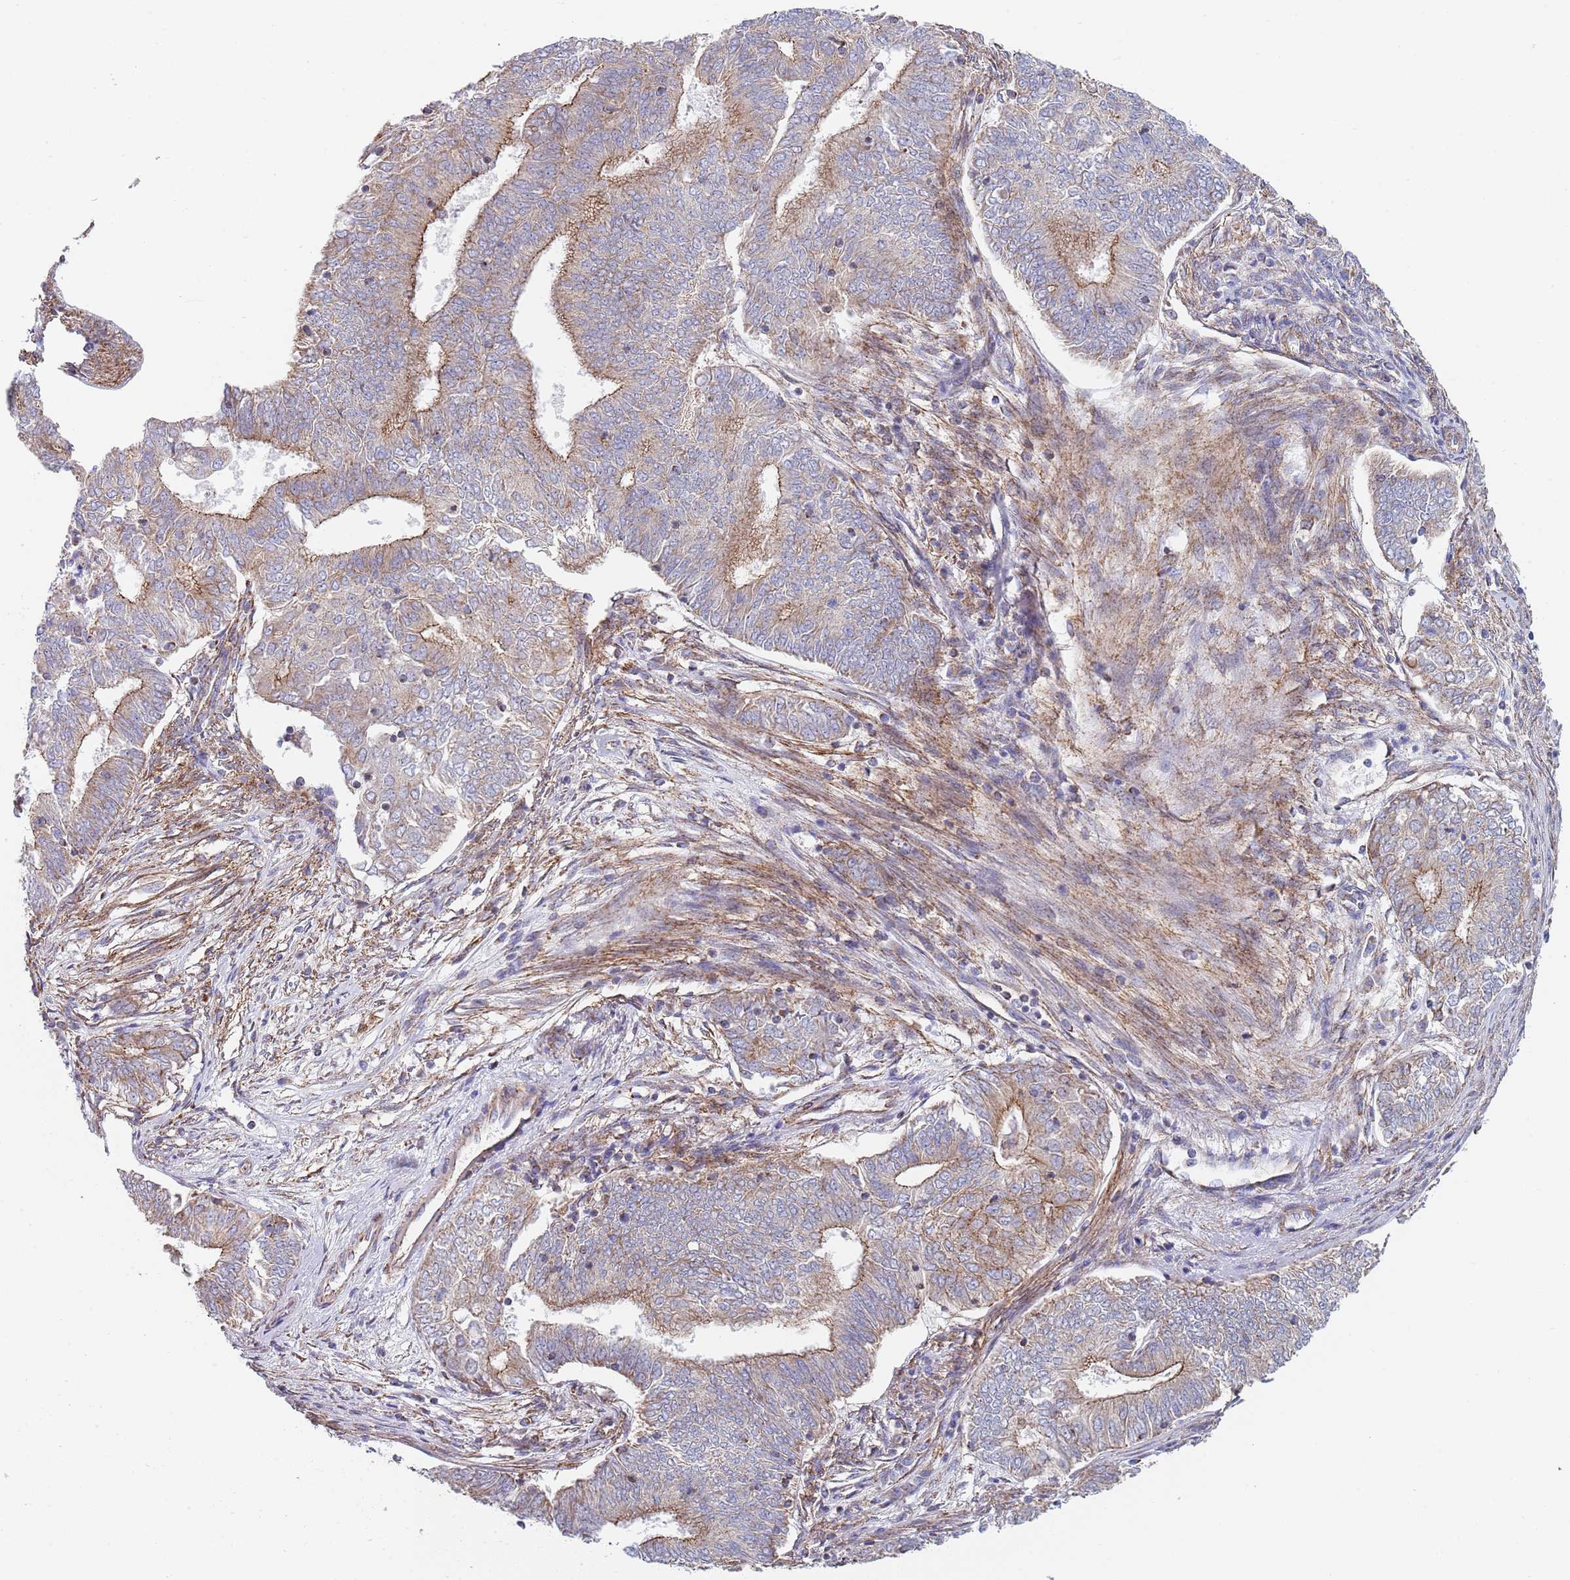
{"staining": {"intensity": "moderate", "quantity": "25%-75%", "location": "cytoplasmic/membranous"}, "tissue": "endometrial cancer", "cell_type": "Tumor cells", "image_type": "cancer", "snomed": [{"axis": "morphology", "description": "Adenocarcinoma, NOS"}, {"axis": "topography", "description": "Endometrium"}], "caption": "High-magnification brightfield microscopy of endometrial cancer stained with DAB (3,3'-diaminobenzidine) (brown) and counterstained with hematoxylin (blue). tumor cells exhibit moderate cytoplasmic/membranous positivity is present in approximately25%-75% of cells.", "gene": "PWWP3A", "patient": {"sex": "female", "age": 62}}